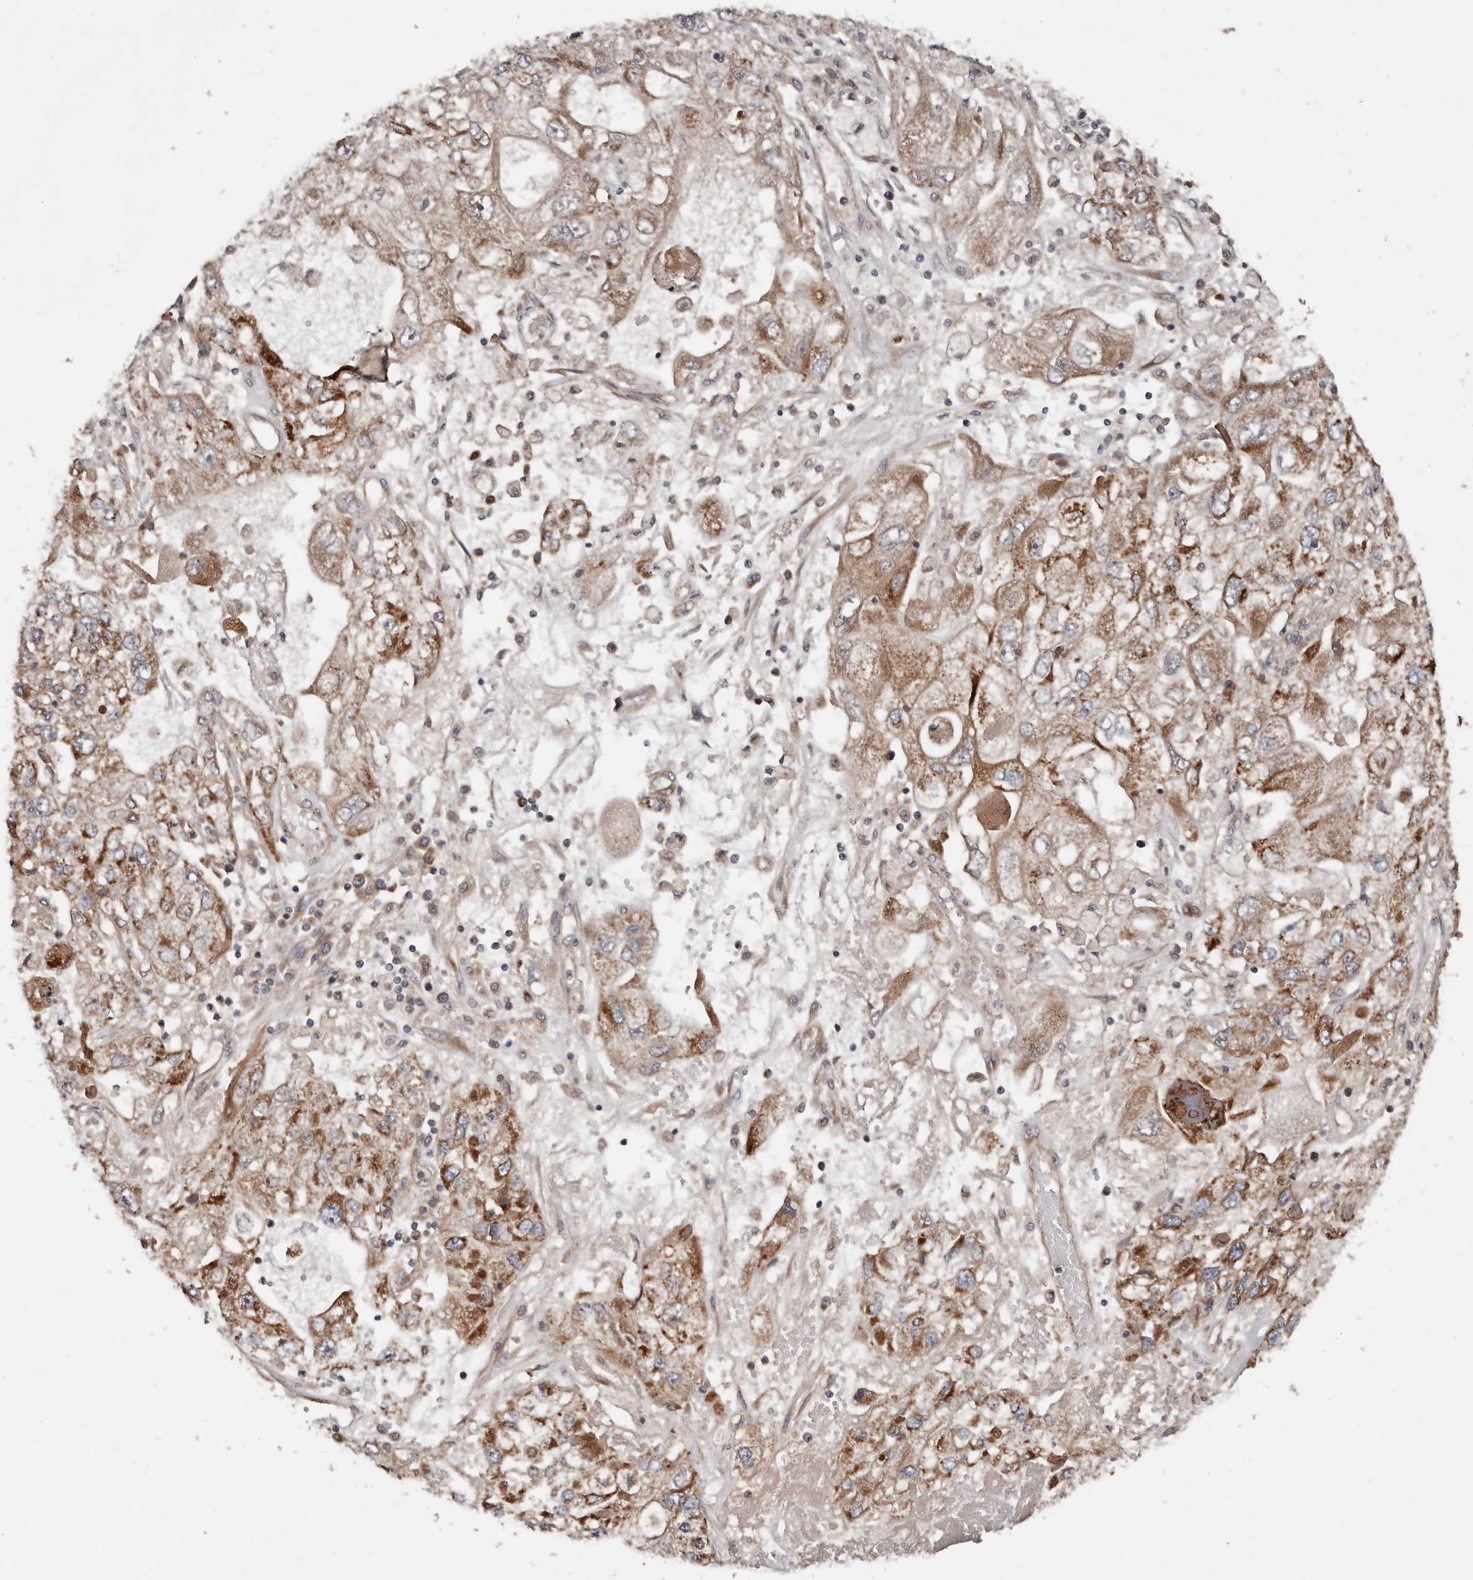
{"staining": {"intensity": "moderate", "quantity": ">75%", "location": "cytoplasmic/membranous"}, "tissue": "endometrial cancer", "cell_type": "Tumor cells", "image_type": "cancer", "snomed": [{"axis": "morphology", "description": "Adenocarcinoma, NOS"}, {"axis": "topography", "description": "Endometrium"}], "caption": "Adenocarcinoma (endometrial) stained for a protein (brown) demonstrates moderate cytoplasmic/membranous positive positivity in approximately >75% of tumor cells.", "gene": "COG1", "patient": {"sex": "female", "age": 49}}